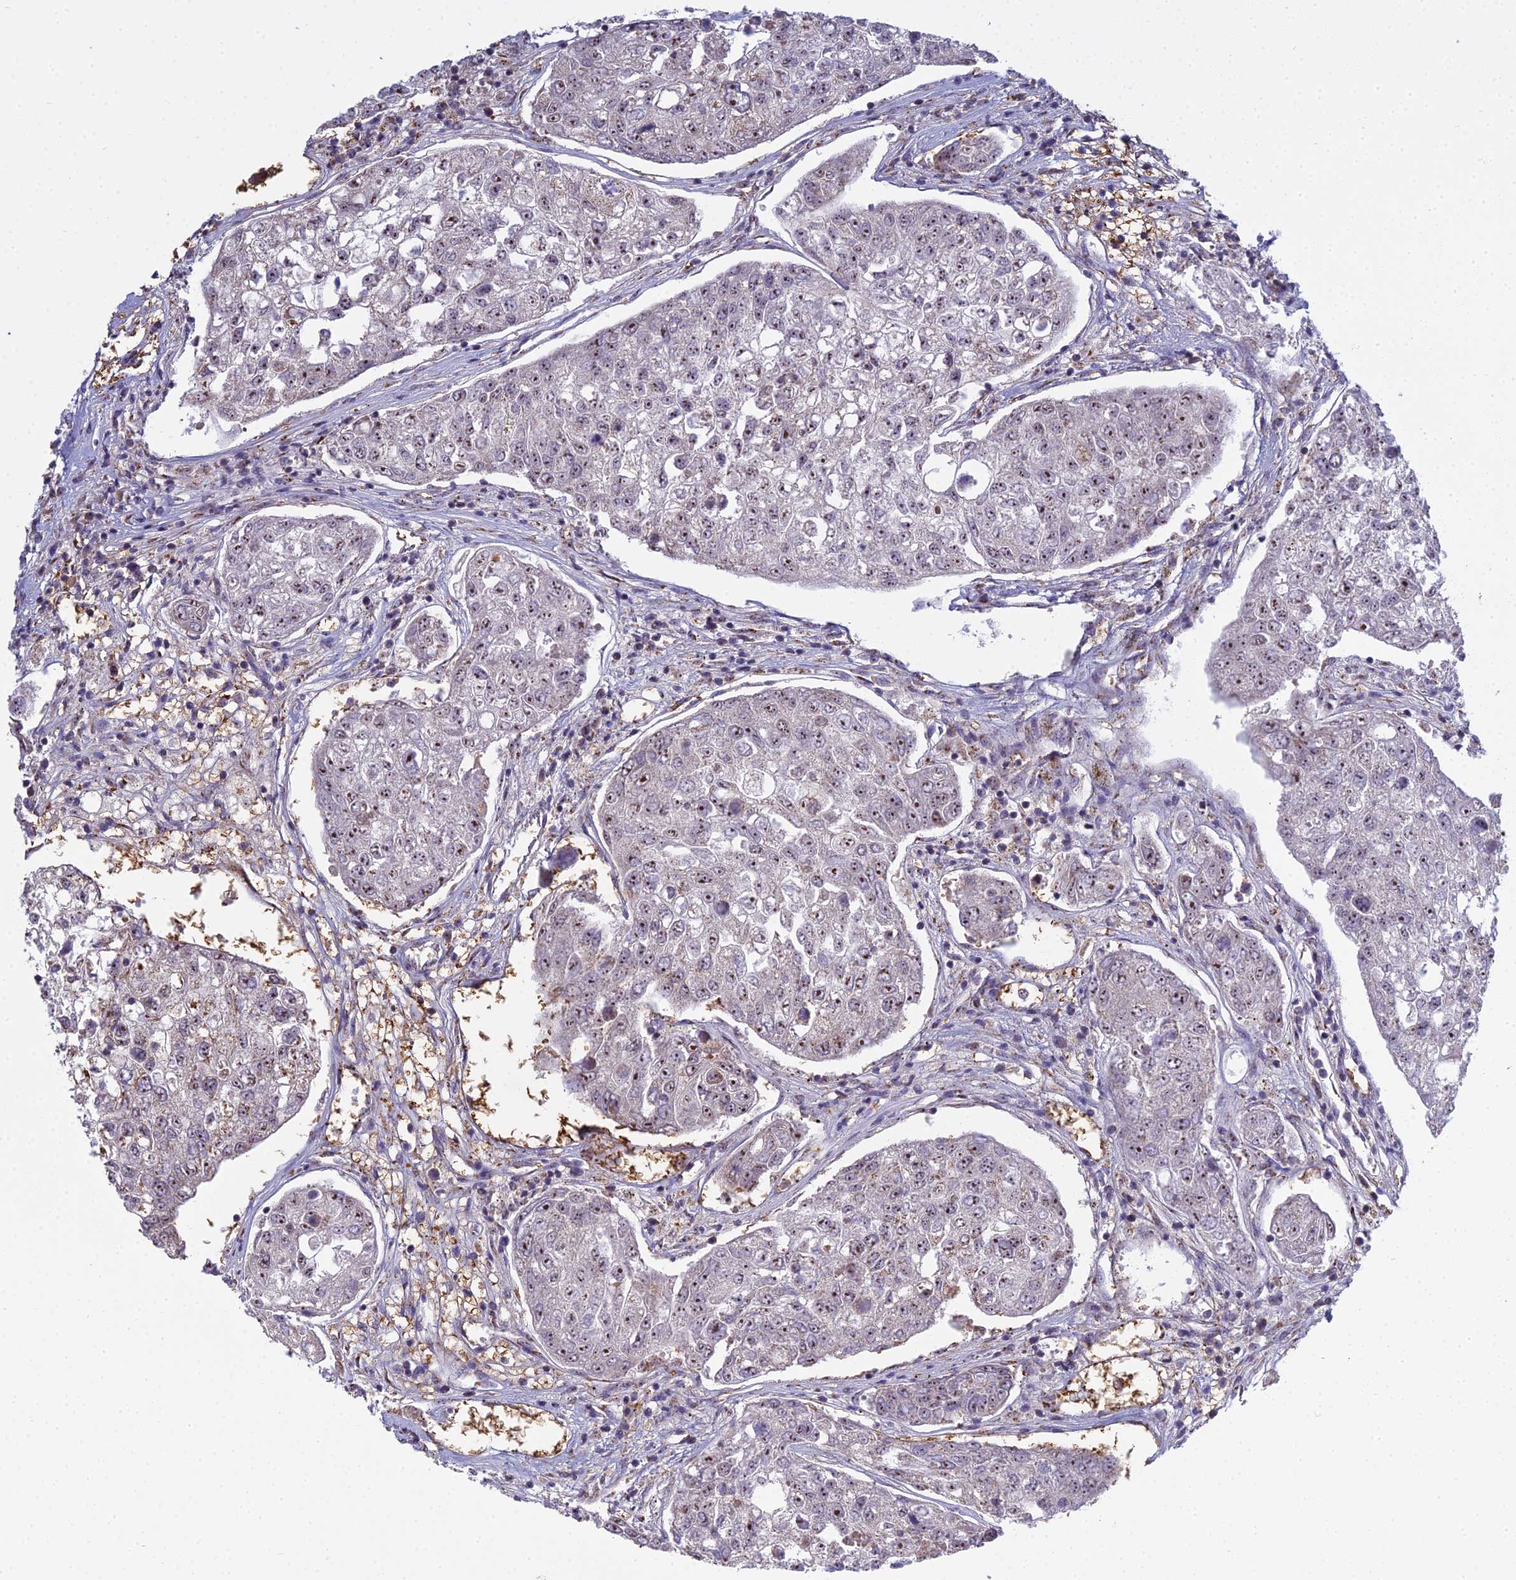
{"staining": {"intensity": "moderate", "quantity": "25%-75%", "location": "nuclear"}, "tissue": "urothelial cancer", "cell_type": "Tumor cells", "image_type": "cancer", "snomed": [{"axis": "morphology", "description": "Urothelial carcinoma, High grade"}, {"axis": "topography", "description": "Lymph node"}, {"axis": "topography", "description": "Urinary bladder"}], "caption": "Human urothelial carcinoma (high-grade) stained for a protein (brown) displays moderate nuclear positive staining in about 25%-75% of tumor cells.", "gene": "MEOX1", "patient": {"sex": "male", "age": 51}}